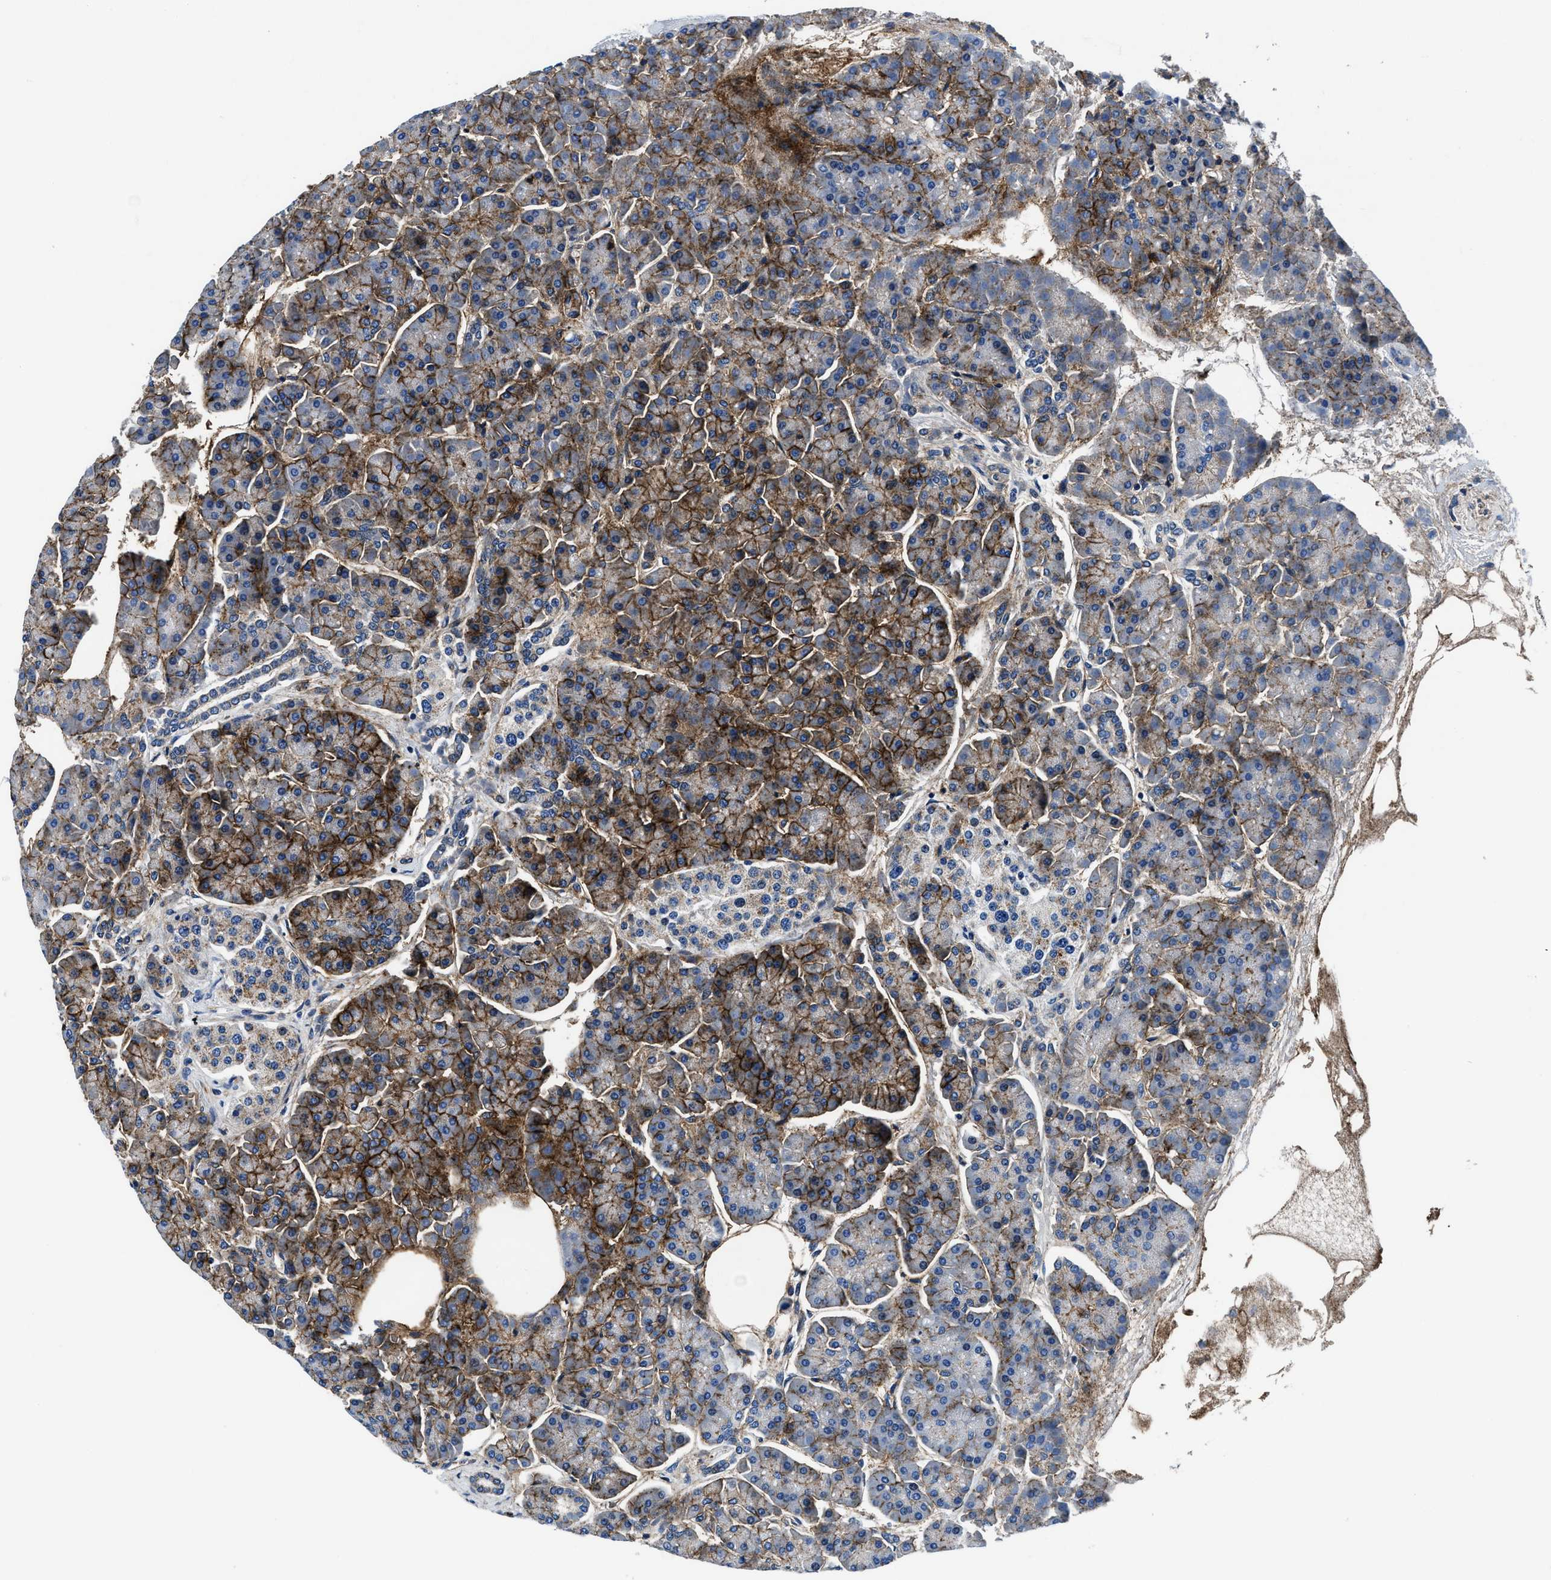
{"staining": {"intensity": "strong", "quantity": "25%-75%", "location": "cytoplasmic/membranous"}, "tissue": "pancreas", "cell_type": "Exocrine glandular cells", "image_type": "normal", "snomed": [{"axis": "morphology", "description": "Normal tissue, NOS"}, {"axis": "topography", "description": "Pancreas"}], "caption": "This is a photomicrograph of IHC staining of benign pancreas, which shows strong positivity in the cytoplasmic/membranous of exocrine glandular cells.", "gene": "DAG1", "patient": {"sex": "female", "age": 70}}